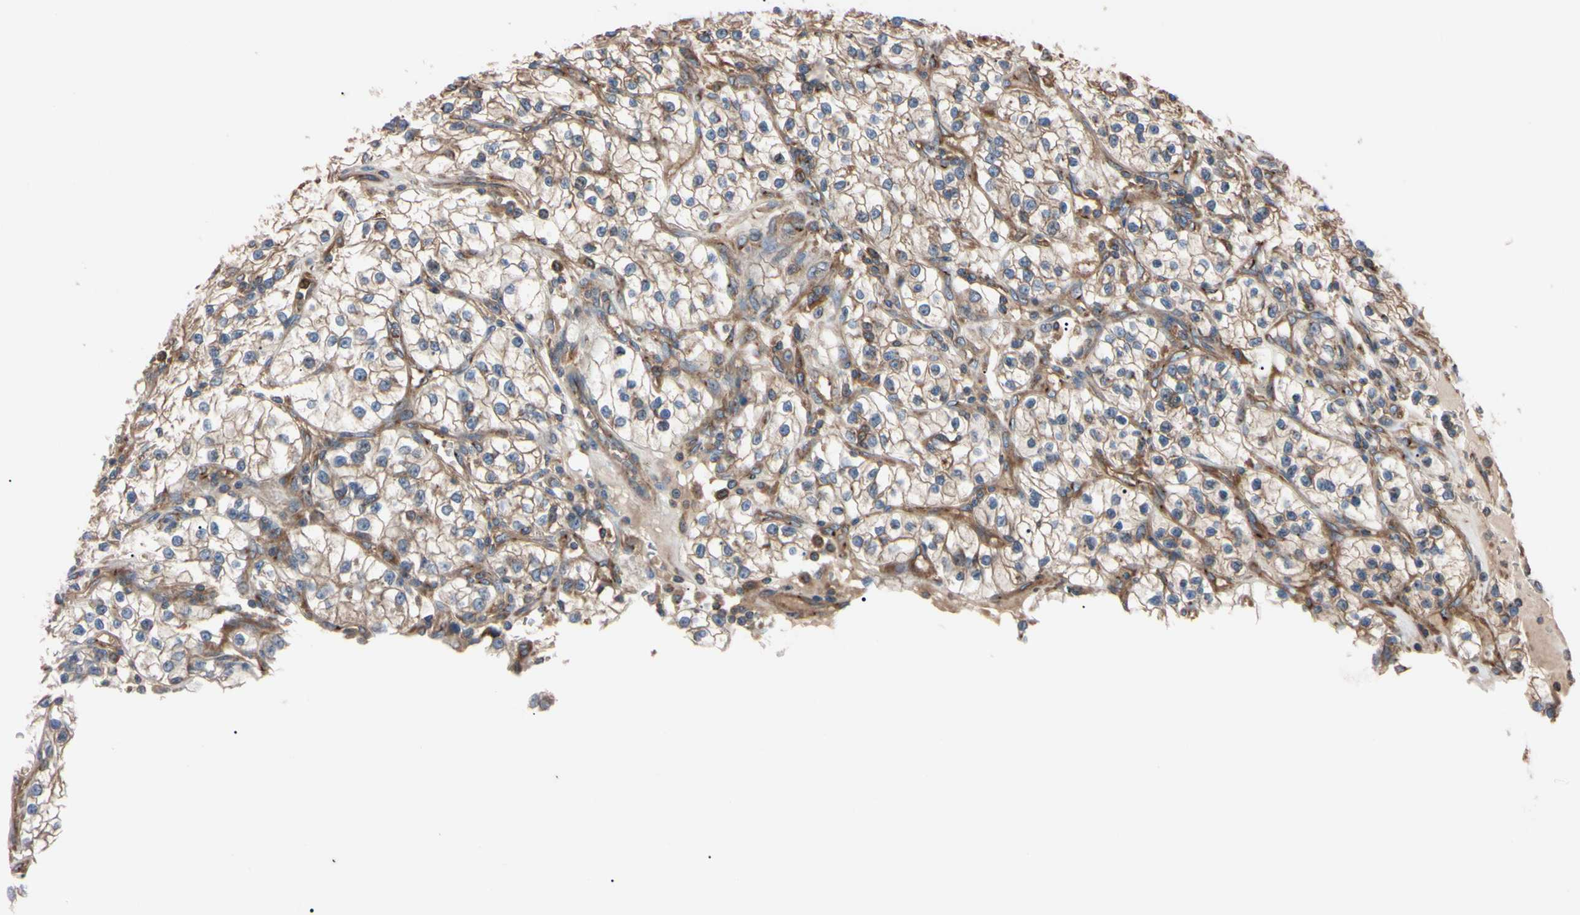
{"staining": {"intensity": "moderate", "quantity": ">75%", "location": "cytoplasmic/membranous"}, "tissue": "renal cancer", "cell_type": "Tumor cells", "image_type": "cancer", "snomed": [{"axis": "morphology", "description": "Adenocarcinoma, NOS"}, {"axis": "topography", "description": "Kidney"}], "caption": "This photomicrograph exhibits renal cancer stained with immunohistochemistry (IHC) to label a protein in brown. The cytoplasmic/membranous of tumor cells show moderate positivity for the protein. Nuclei are counter-stained blue.", "gene": "PRKACA", "patient": {"sex": "female", "age": 57}}